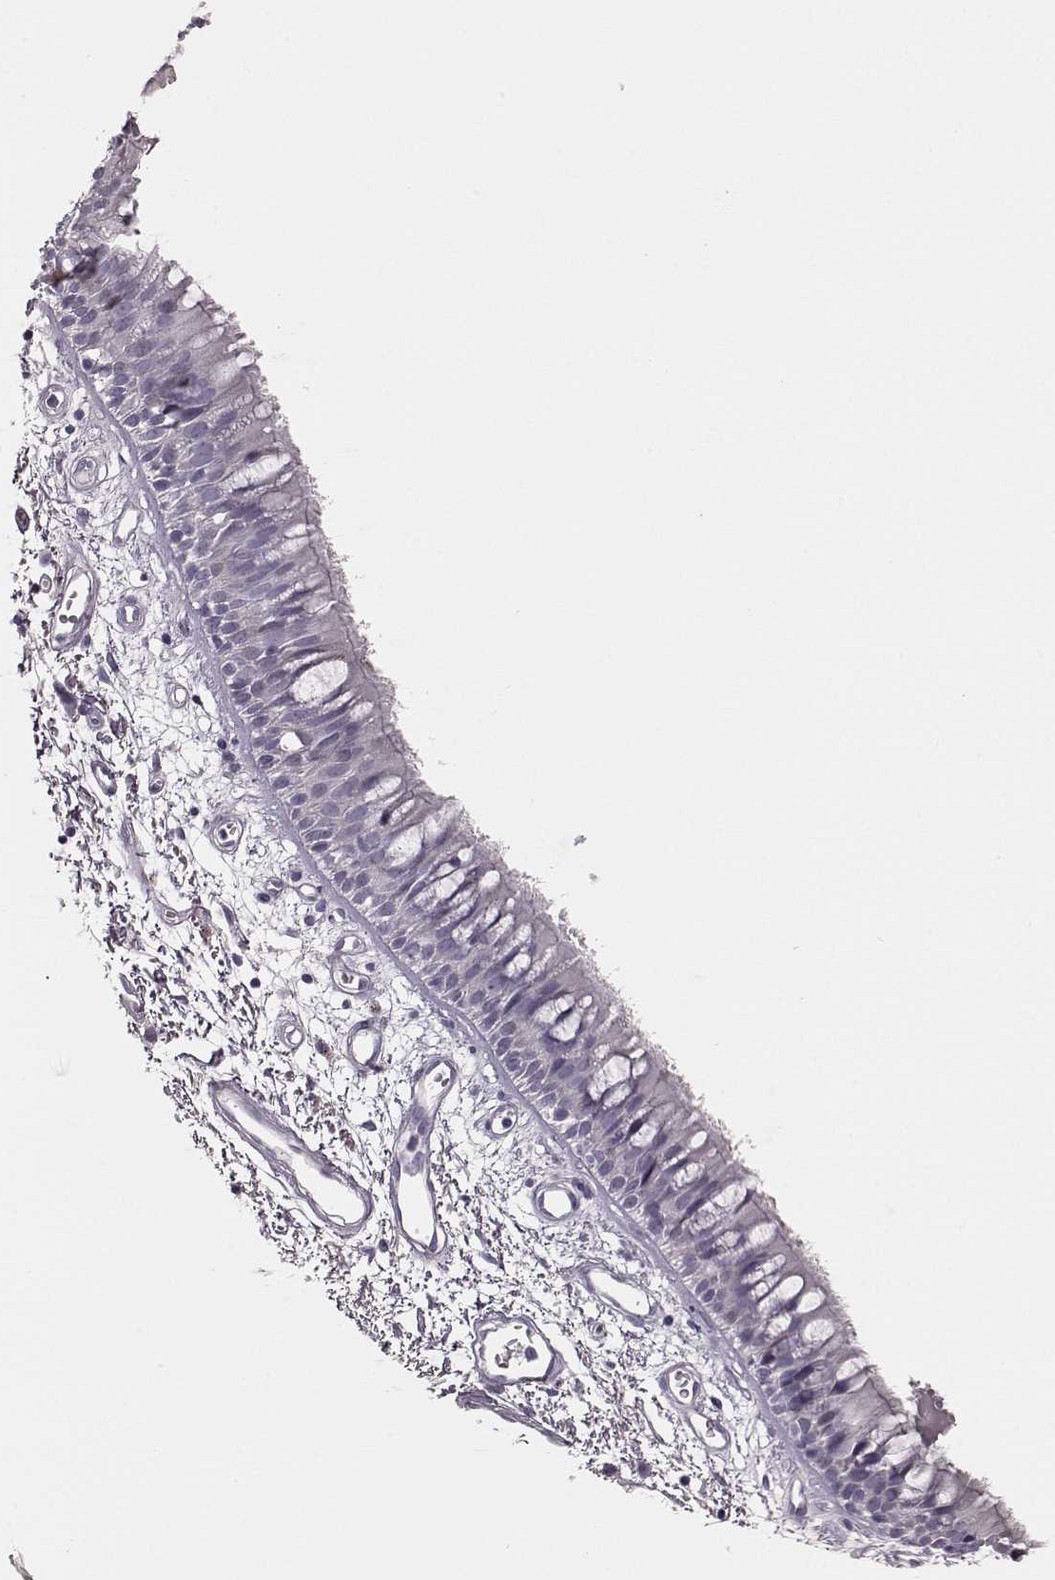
{"staining": {"intensity": "negative", "quantity": "none", "location": "none"}, "tissue": "bronchus", "cell_type": "Respiratory epithelial cells", "image_type": "normal", "snomed": [{"axis": "morphology", "description": "Normal tissue, NOS"}, {"axis": "morphology", "description": "Squamous cell carcinoma, NOS"}, {"axis": "topography", "description": "Cartilage tissue"}, {"axis": "topography", "description": "Bronchus"}, {"axis": "topography", "description": "Lung"}], "caption": "Histopathology image shows no significant protein expression in respiratory epithelial cells of unremarkable bronchus.", "gene": "SNTG1", "patient": {"sex": "male", "age": 66}}